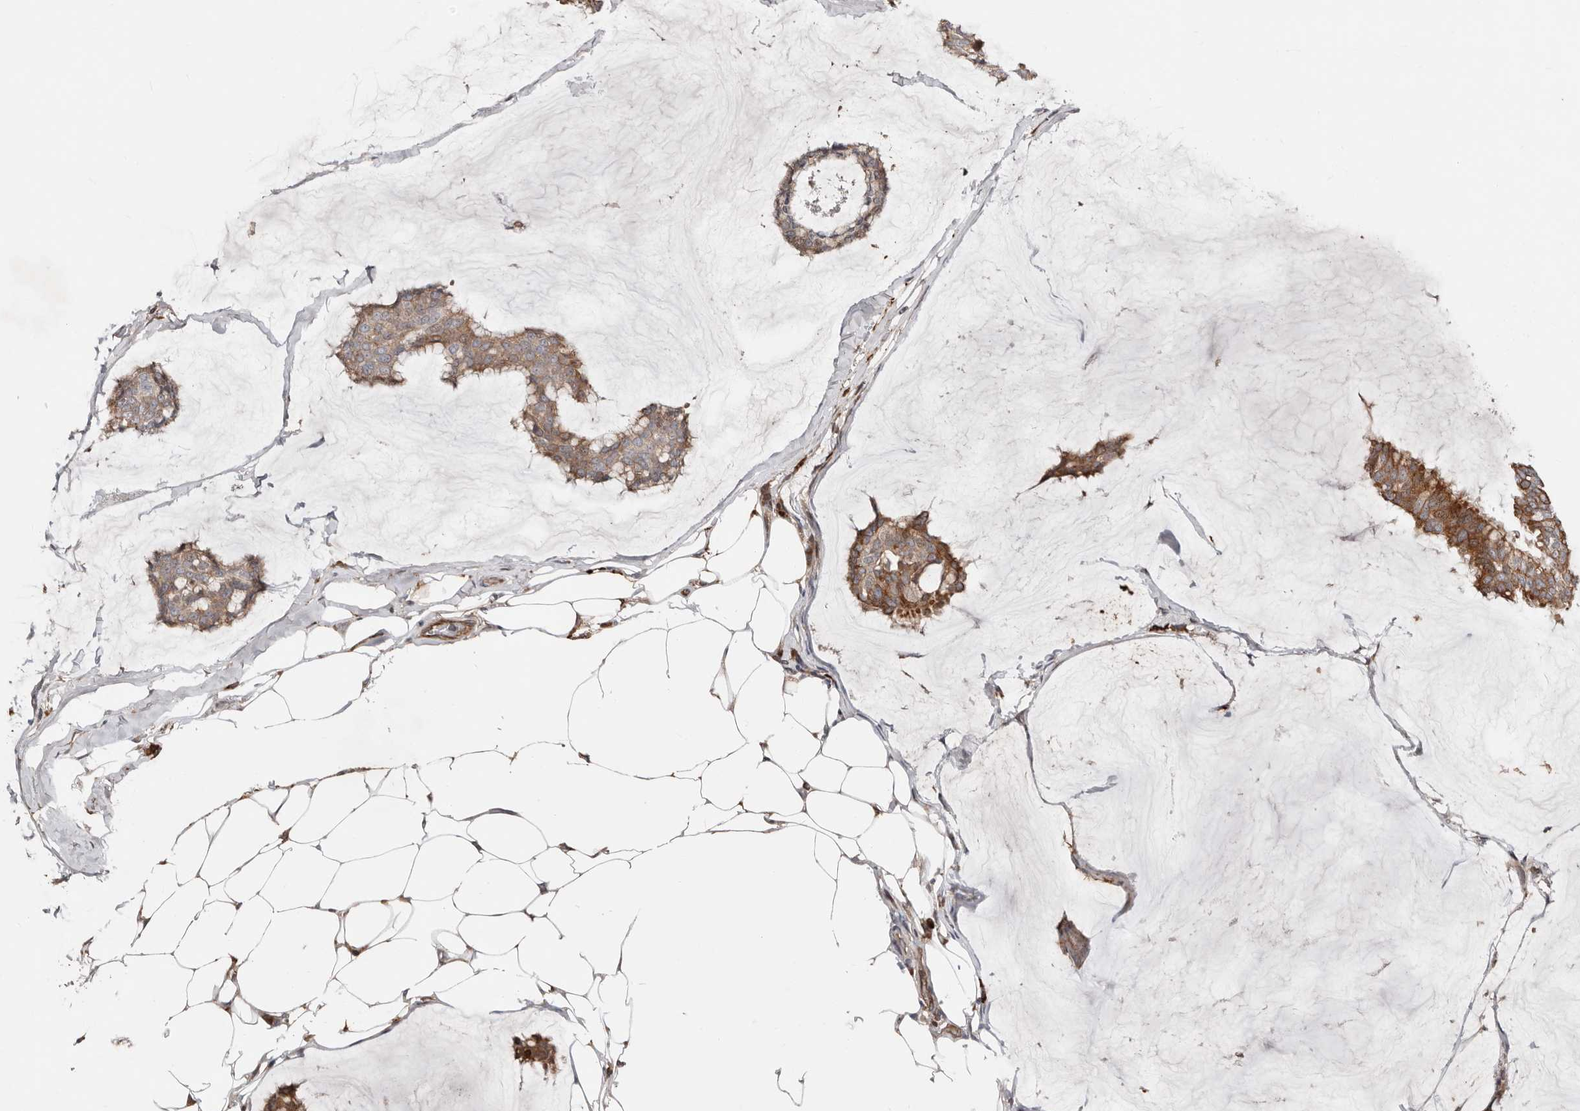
{"staining": {"intensity": "moderate", "quantity": ">75%", "location": "cytoplasmic/membranous"}, "tissue": "breast cancer", "cell_type": "Tumor cells", "image_type": "cancer", "snomed": [{"axis": "morphology", "description": "Duct carcinoma"}, {"axis": "topography", "description": "Breast"}], "caption": "Immunohistochemistry of human breast cancer reveals medium levels of moderate cytoplasmic/membranous staining in about >75% of tumor cells.", "gene": "SMYD4", "patient": {"sex": "female", "age": 93}}